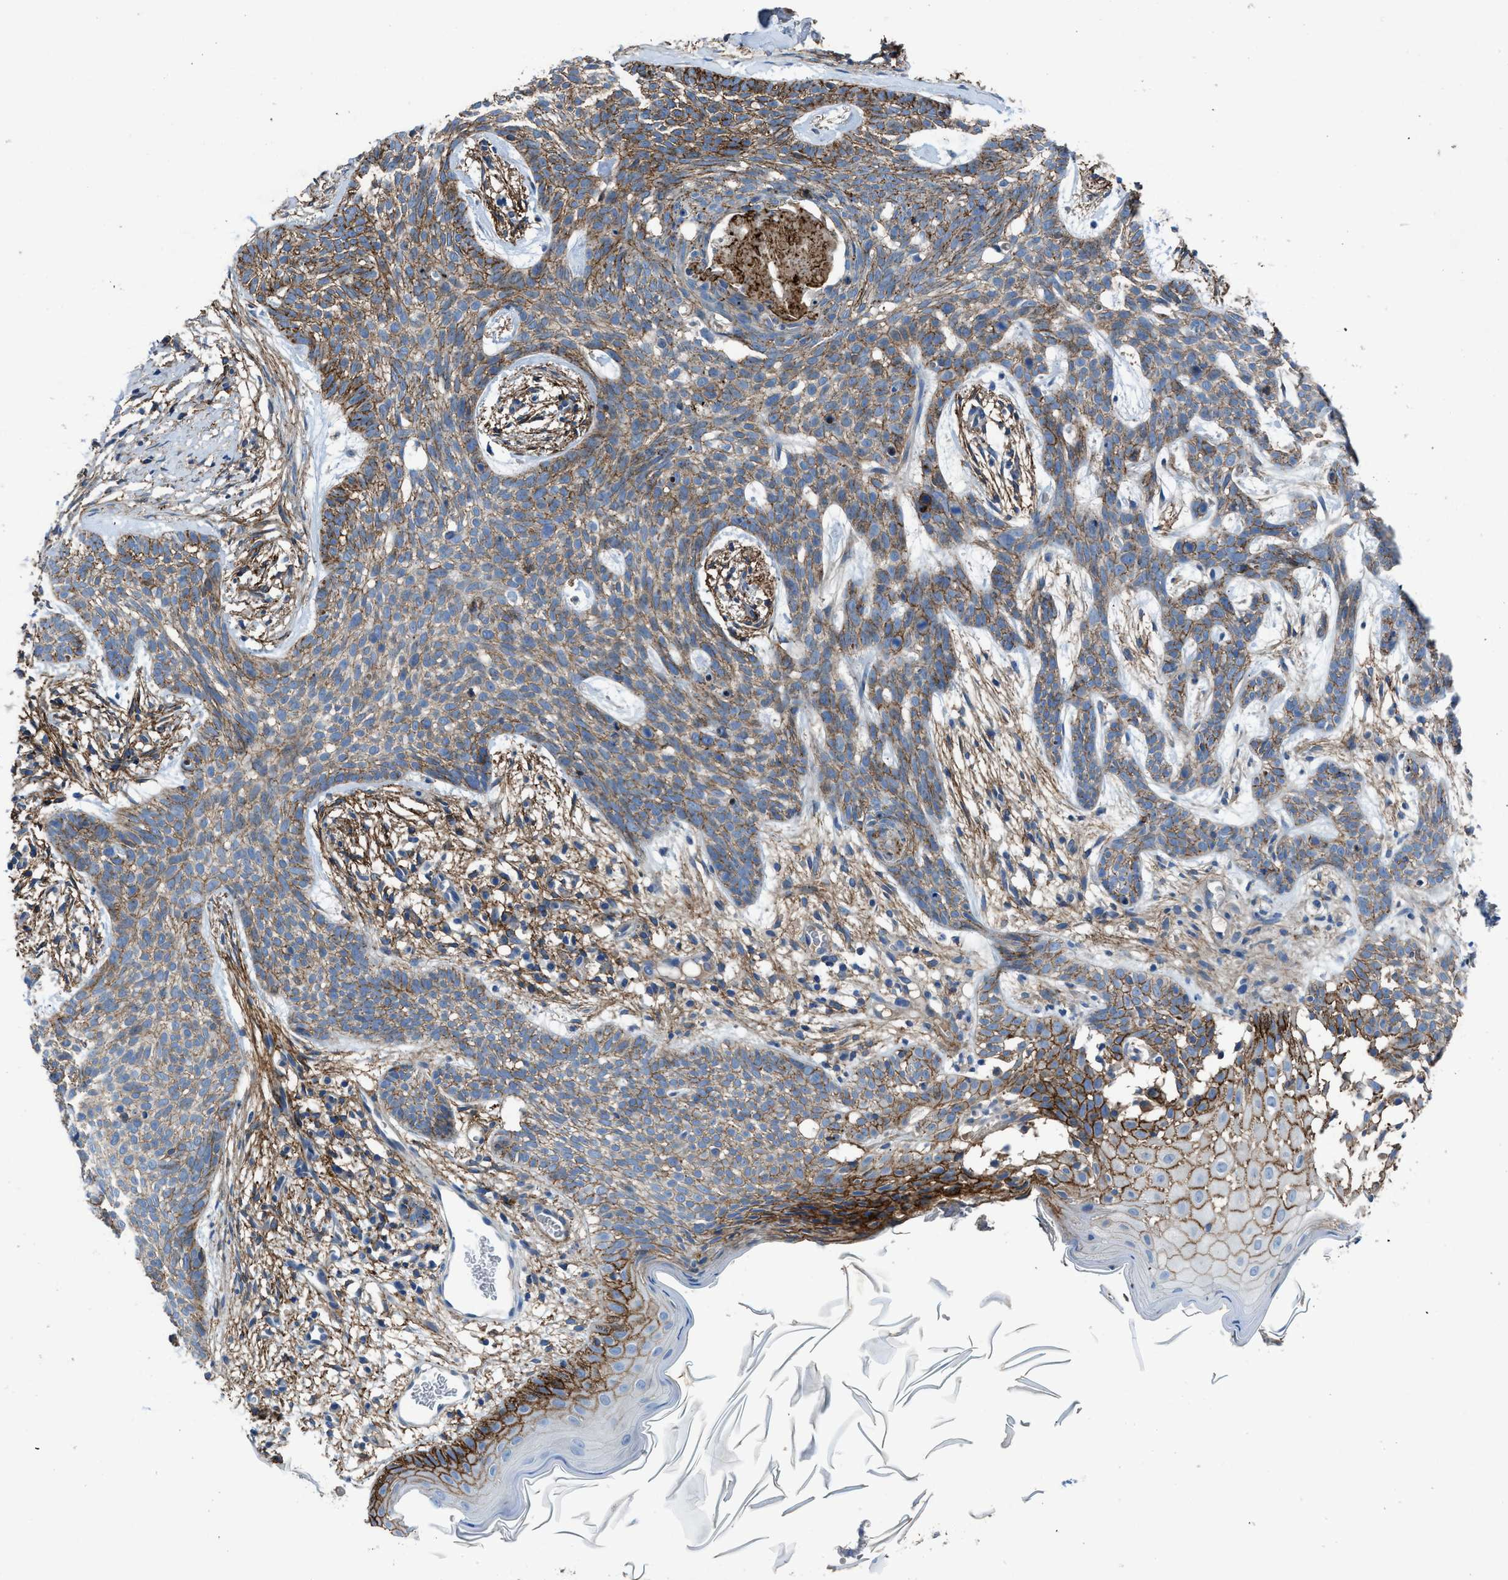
{"staining": {"intensity": "moderate", "quantity": ">75%", "location": "cytoplasmic/membranous"}, "tissue": "skin cancer", "cell_type": "Tumor cells", "image_type": "cancer", "snomed": [{"axis": "morphology", "description": "Basal cell carcinoma"}, {"axis": "topography", "description": "Skin"}], "caption": "DAB immunohistochemical staining of human skin cancer (basal cell carcinoma) exhibits moderate cytoplasmic/membranous protein staining in approximately >75% of tumor cells. The protein is shown in brown color, while the nuclei are stained blue.", "gene": "PTGFRN", "patient": {"sex": "female", "age": 59}}